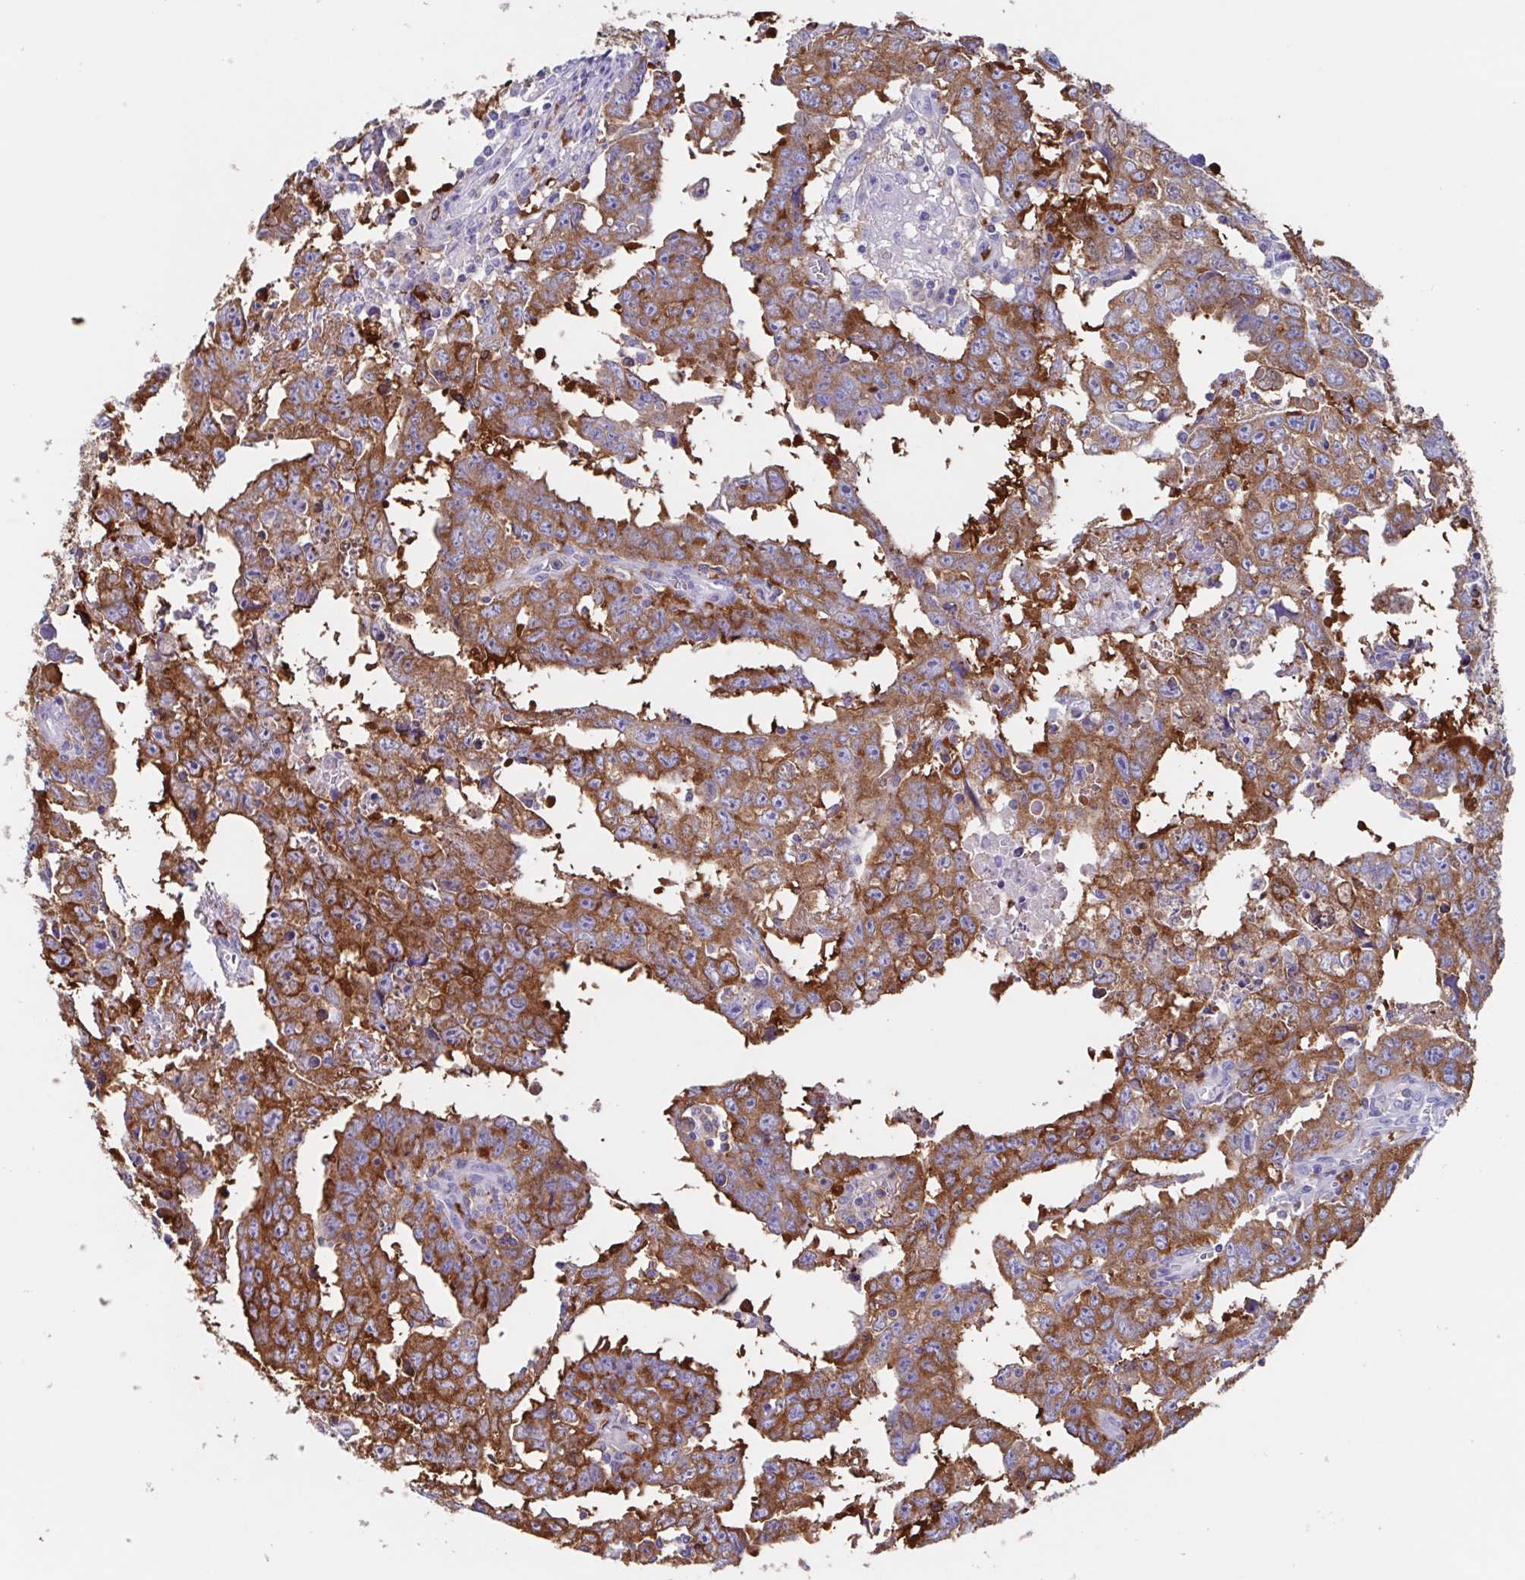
{"staining": {"intensity": "moderate", "quantity": ">75%", "location": "cytoplasmic/membranous"}, "tissue": "testis cancer", "cell_type": "Tumor cells", "image_type": "cancer", "snomed": [{"axis": "morphology", "description": "Carcinoma, Embryonal, NOS"}, {"axis": "topography", "description": "Testis"}], "caption": "Testis cancer (embryonal carcinoma) was stained to show a protein in brown. There is medium levels of moderate cytoplasmic/membranous staining in about >75% of tumor cells.", "gene": "TPD52", "patient": {"sex": "male", "age": 22}}